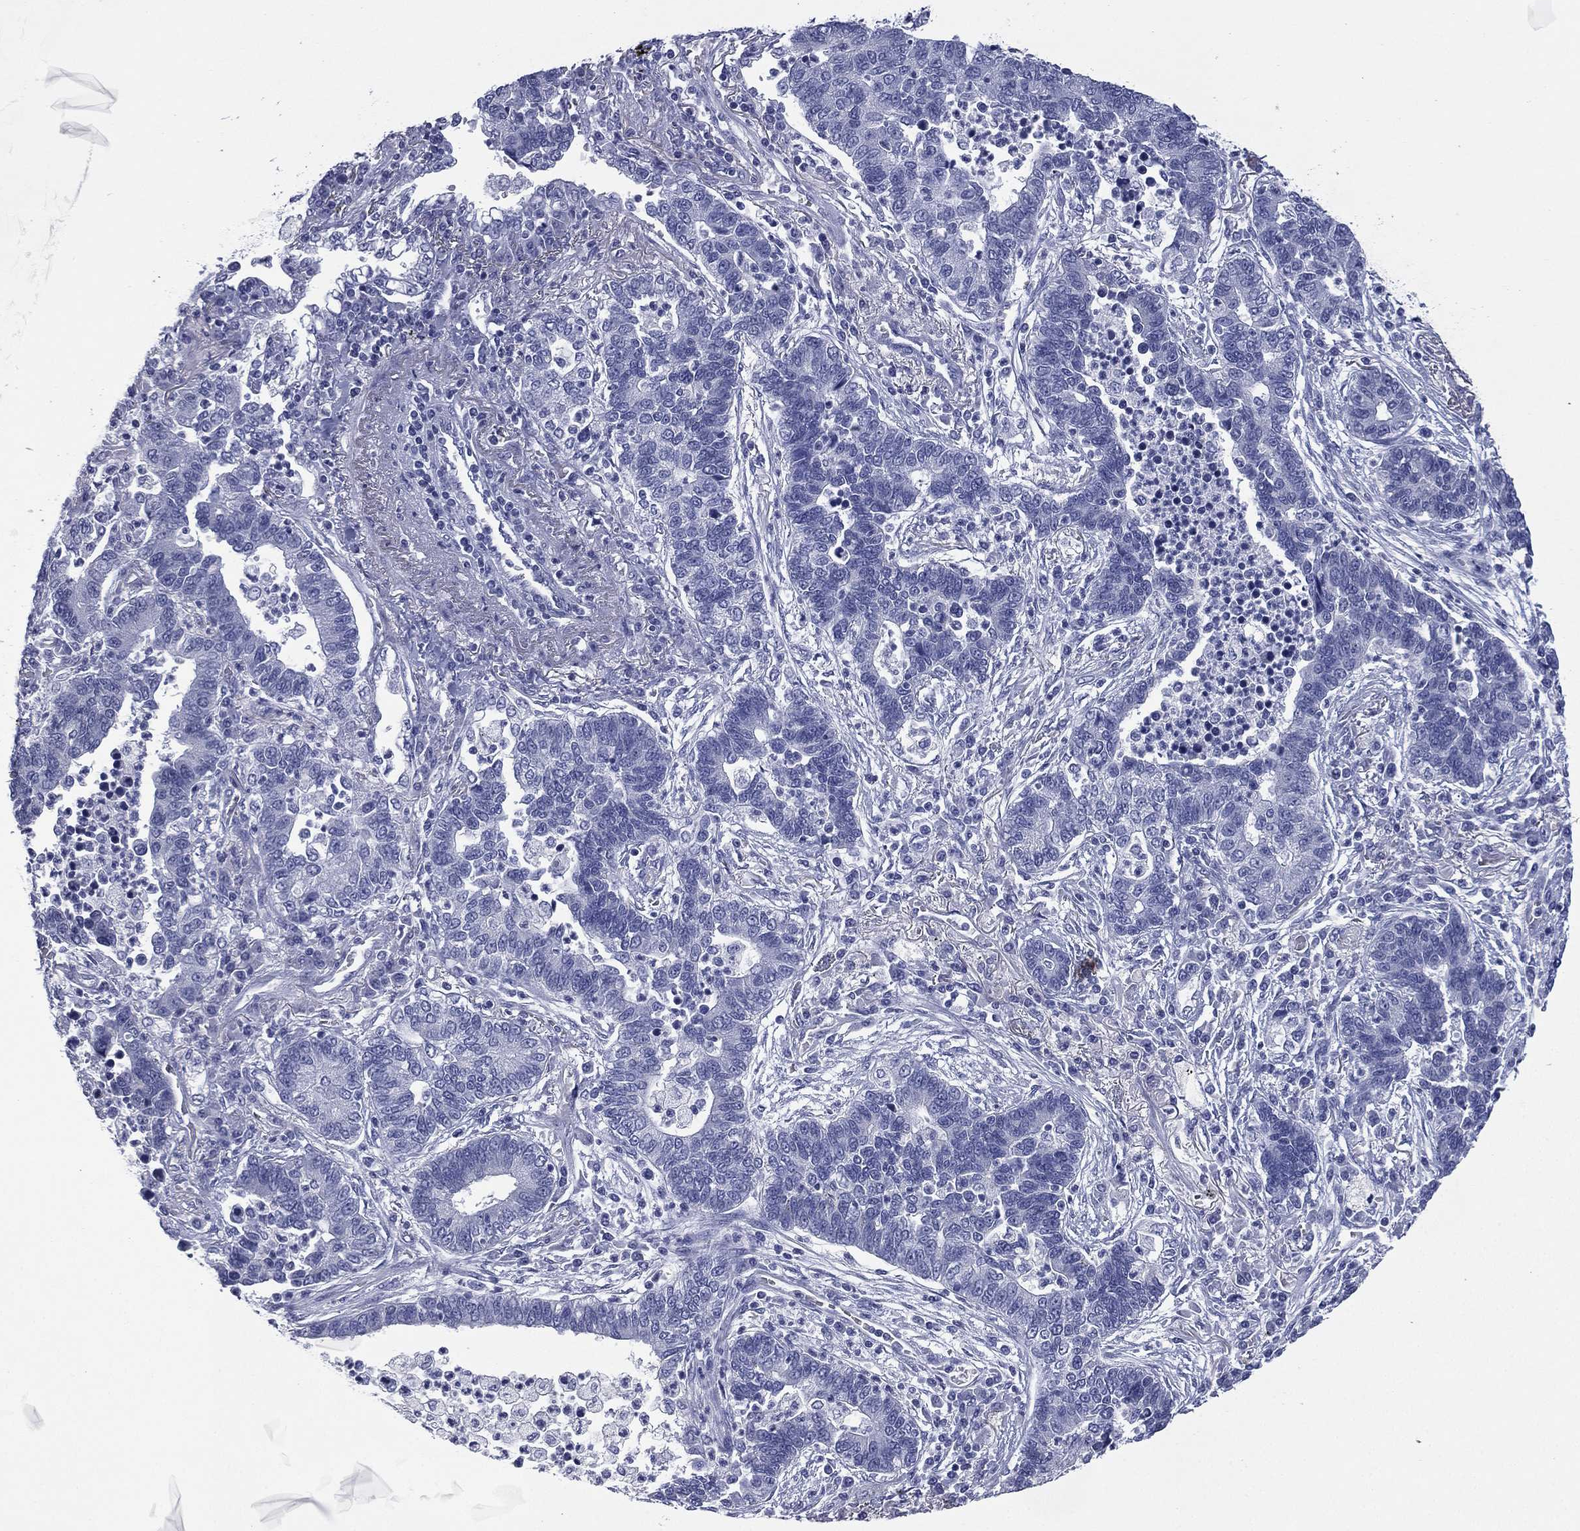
{"staining": {"intensity": "negative", "quantity": "none", "location": "none"}, "tissue": "lung cancer", "cell_type": "Tumor cells", "image_type": "cancer", "snomed": [{"axis": "morphology", "description": "Adenocarcinoma, NOS"}, {"axis": "topography", "description": "Lung"}], "caption": "Lung cancer (adenocarcinoma) stained for a protein using immunohistochemistry (IHC) demonstrates no staining tumor cells.", "gene": "FCER2", "patient": {"sex": "female", "age": 57}}